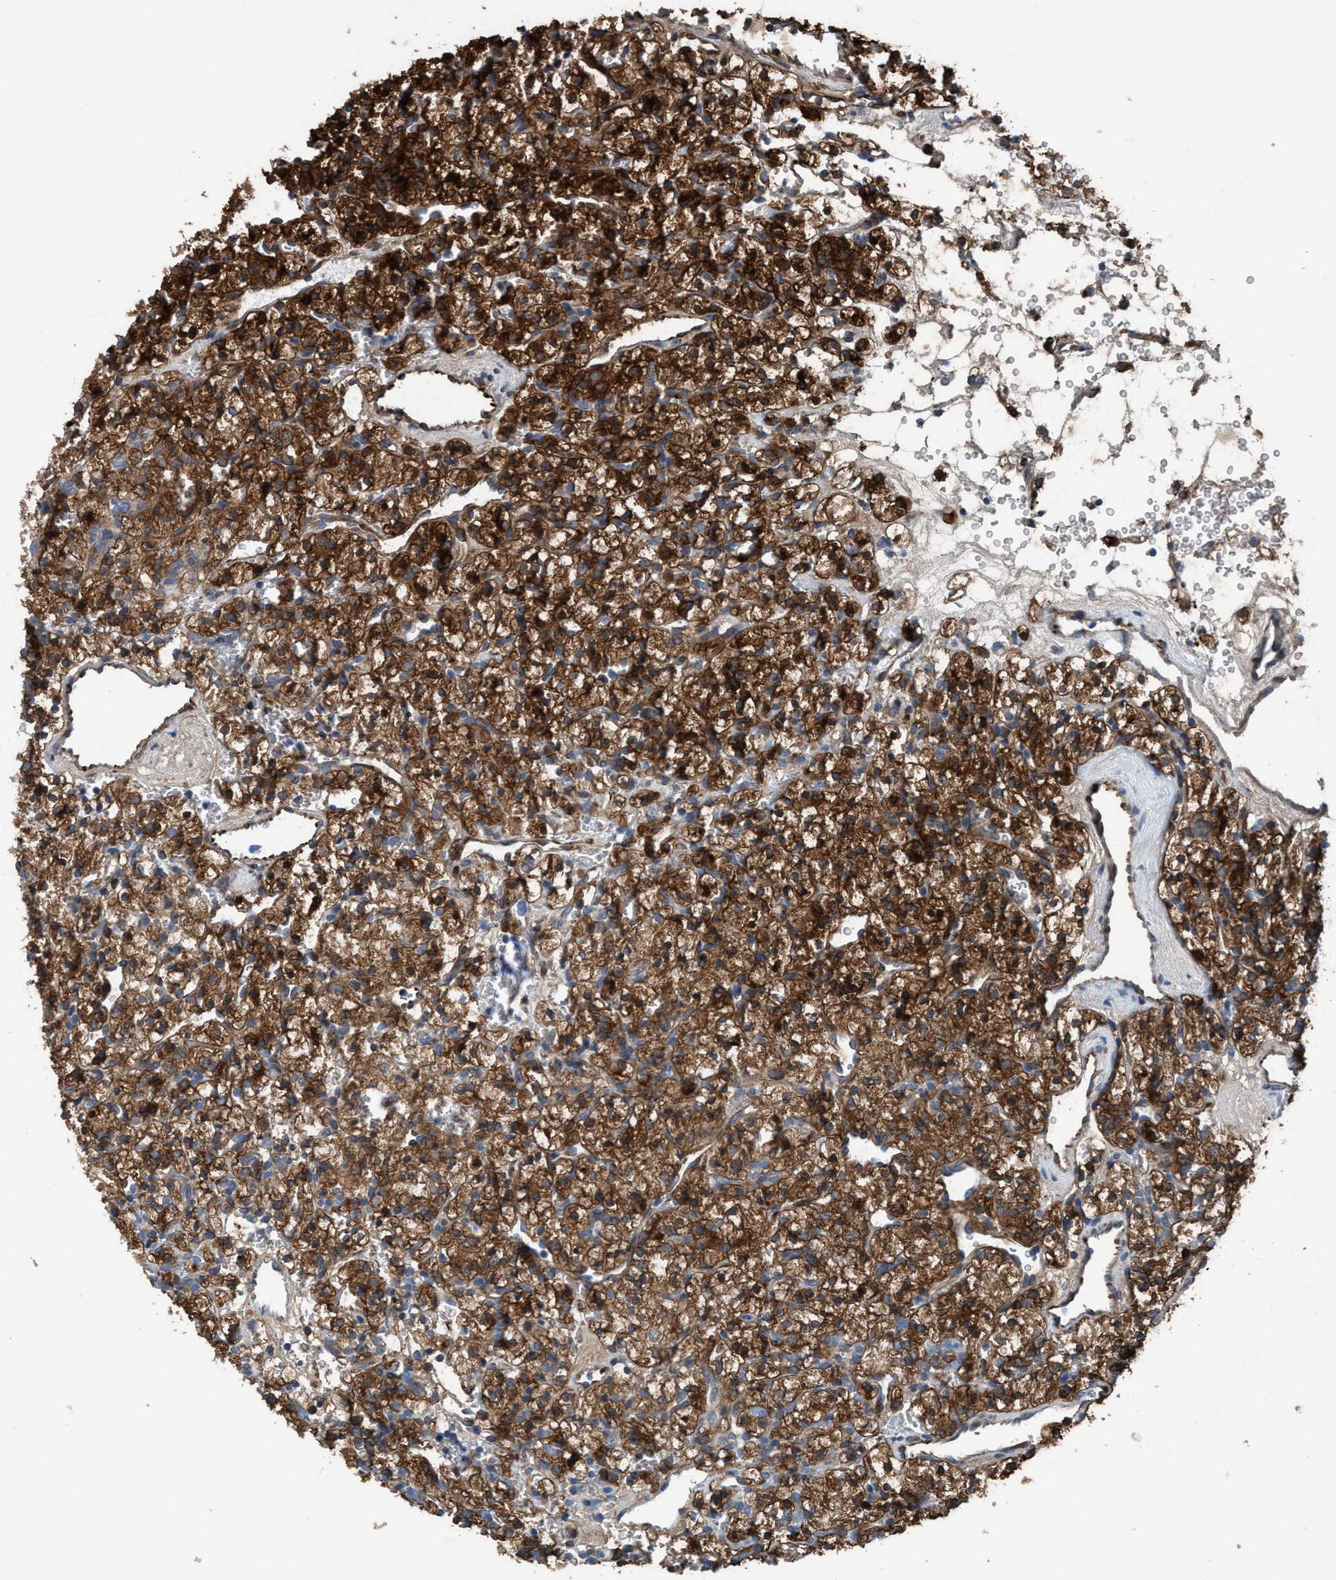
{"staining": {"intensity": "strong", "quantity": ">75%", "location": "cytoplasmic/membranous"}, "tissue": "renal cancer", "cell_type": "Tumor cells", "image_type": "cancer", "snomed": [{"axis": "morphology", "description": "Adenocarcinoma, NOS"}, {"axis": "topography", "description": "Kidney"}], "caption": "A micrograph showing strong cytoplasmic/membranous expression in about >75% of tumor cells in adenocarcinoma (renal), as visualized by brown immunohistochemical staining.", "gene": "NMT1", "patient": {"sex": "female", "age": 57}}